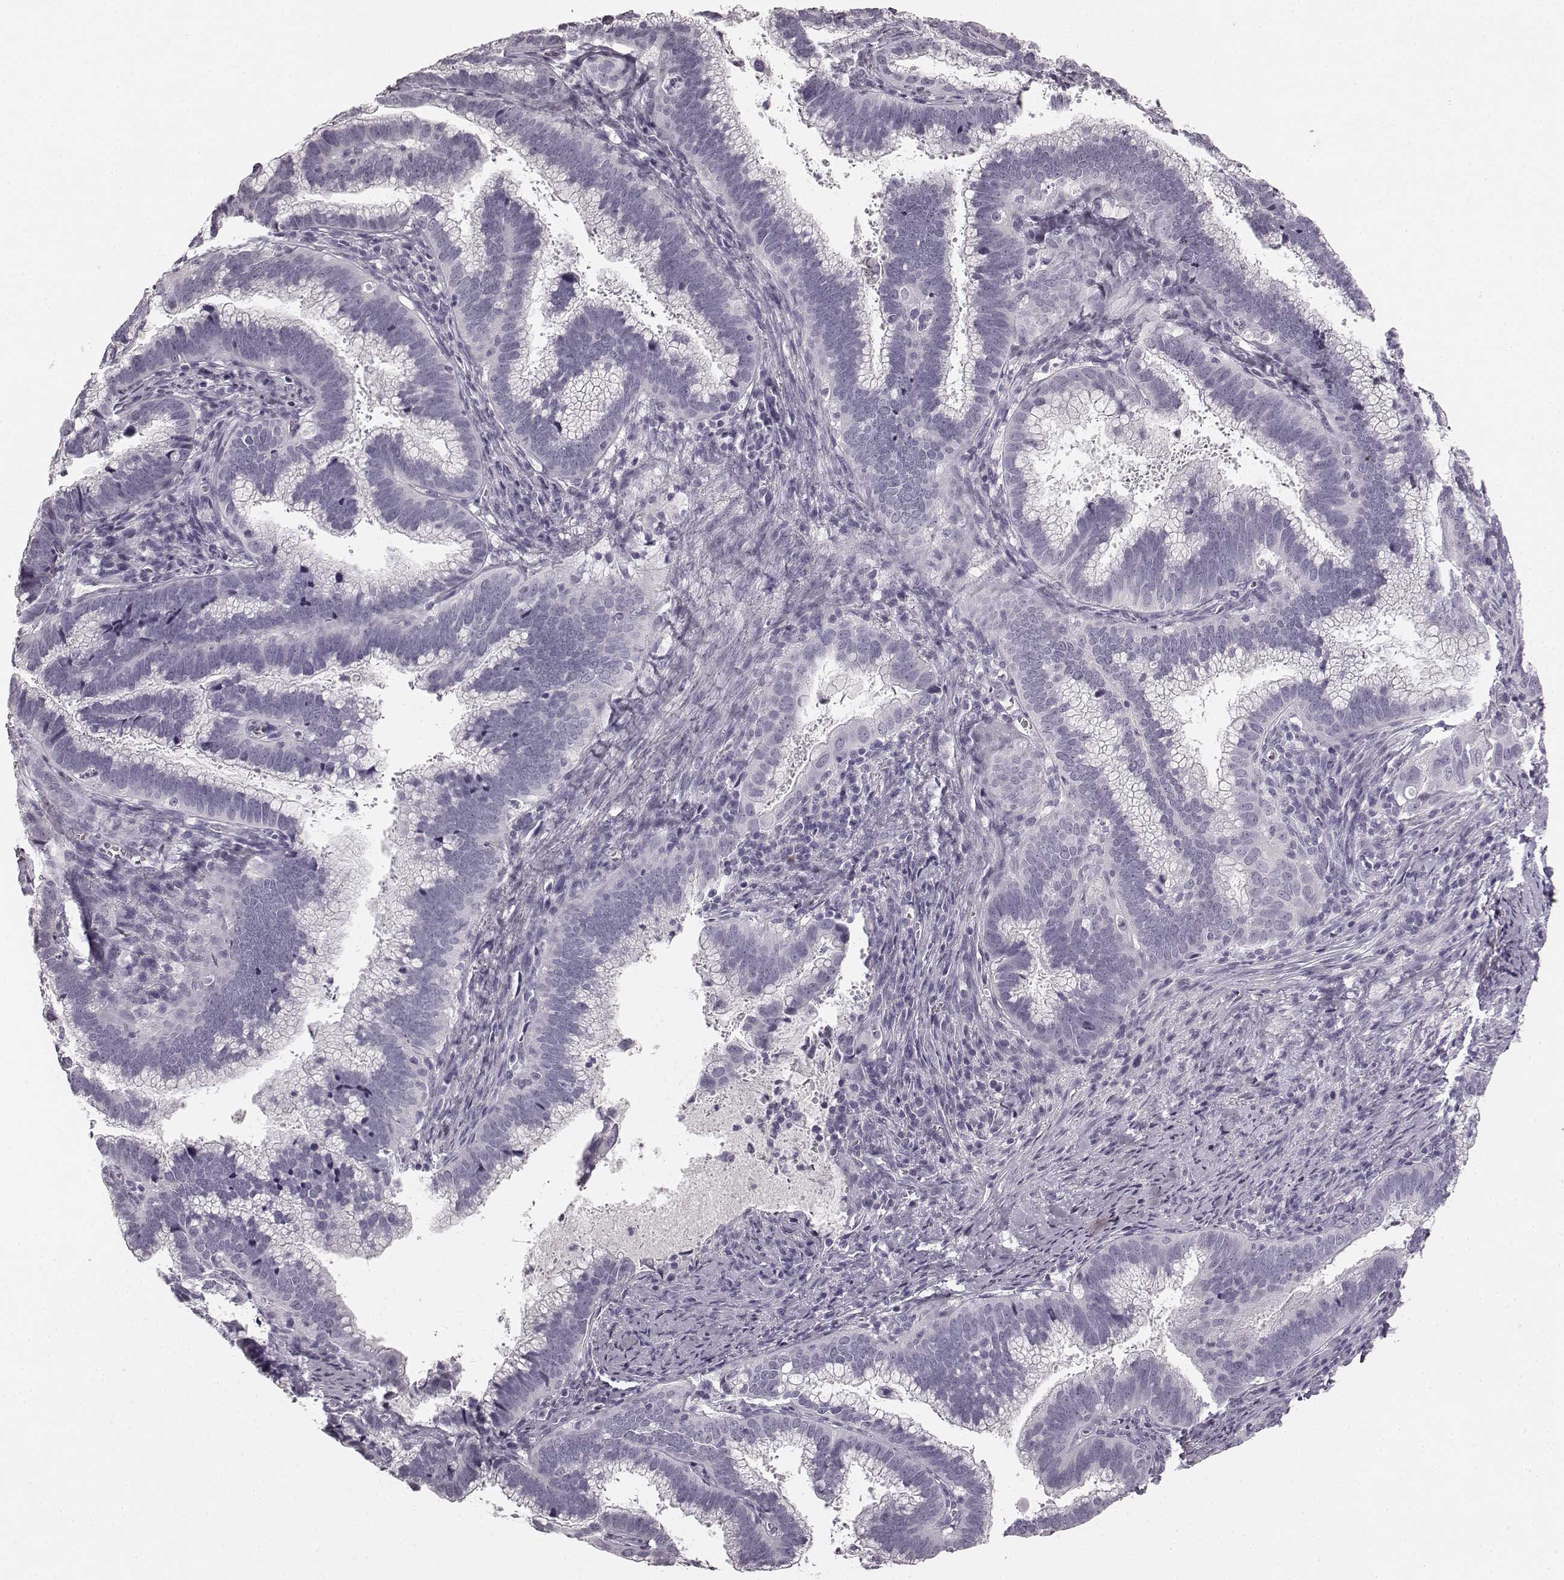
{"staining": {"intensity": "negative", "quantity": "none", "location": "none"}, "tissue": "cervical cancer", "cell_type": "Tumor cells", "image_type": "cancer", "snomed": [{"axis": "morphology", "description": "Adenocarcinoma, NOS"}, {"axis": "topography", "description": "Cervix"}], "caption": "Tumor cells show no significant expression in cervical cancer. (Immunohistochemistry (ihc), brightfield microscopy, high magnification).", "gene": "TMPRSS15", "patient": {"sex": "female", "age": 61}}